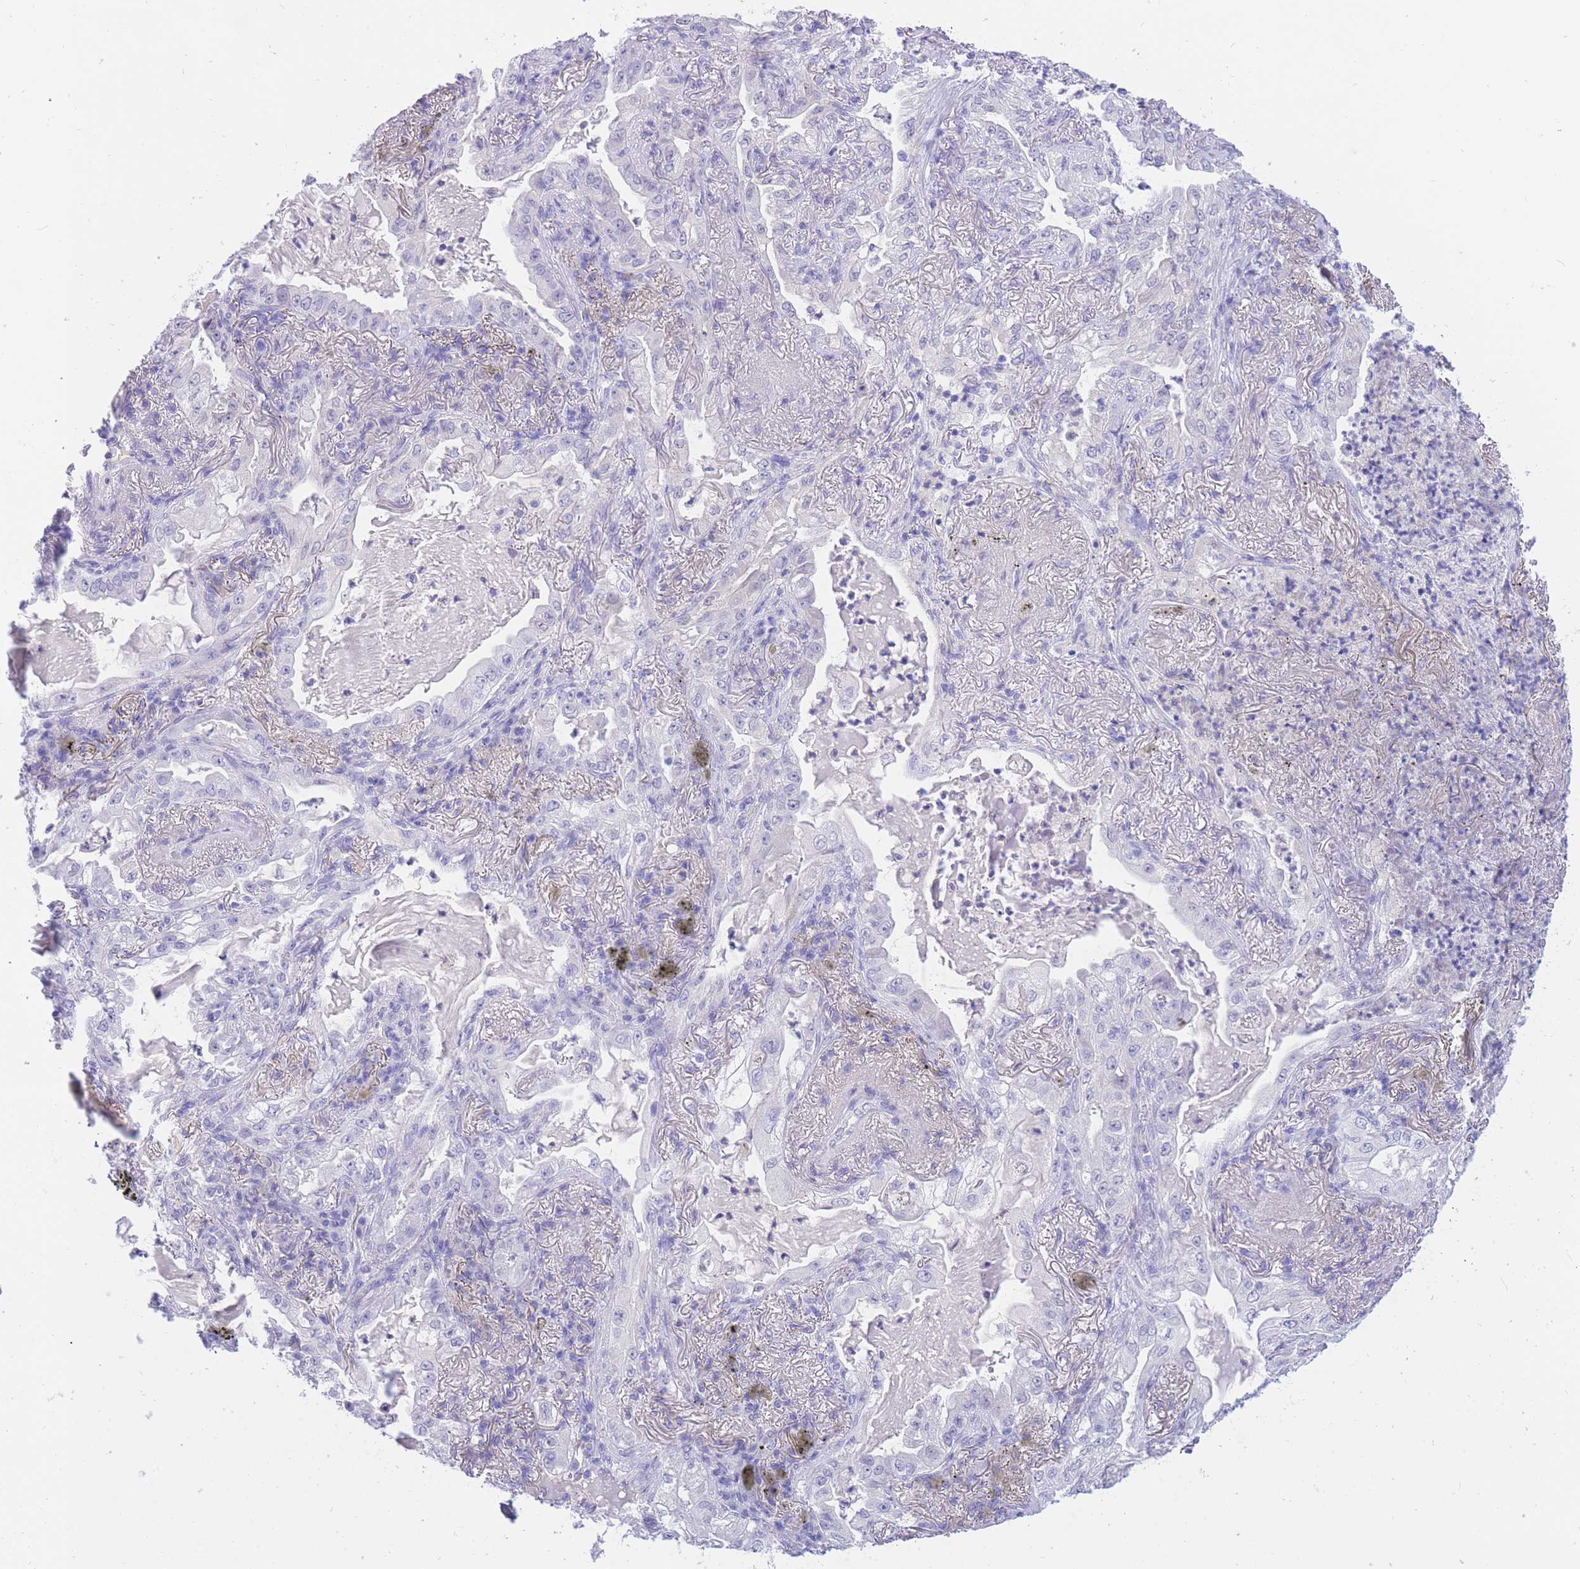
{"staining": {"intensity": "negative", "quantity": "none", "location": "none"}, "tissue": "lung cancer", "cell_type": "Tumor cells", "image_type": "cancer", "snomed": [{"axis": "morphology", "description": "Adenocarcinoma, NOS"}, {"axis": "topography", "description": "Lung"}], "caption": "DAB (3,3'-diaminobenzidine) immunohistochemical staining of lung adenocarcinoma displays no significant staining in tumor cells.", "gene": "SULT1A1", "patient": {"sex": "female", "age": 73}}